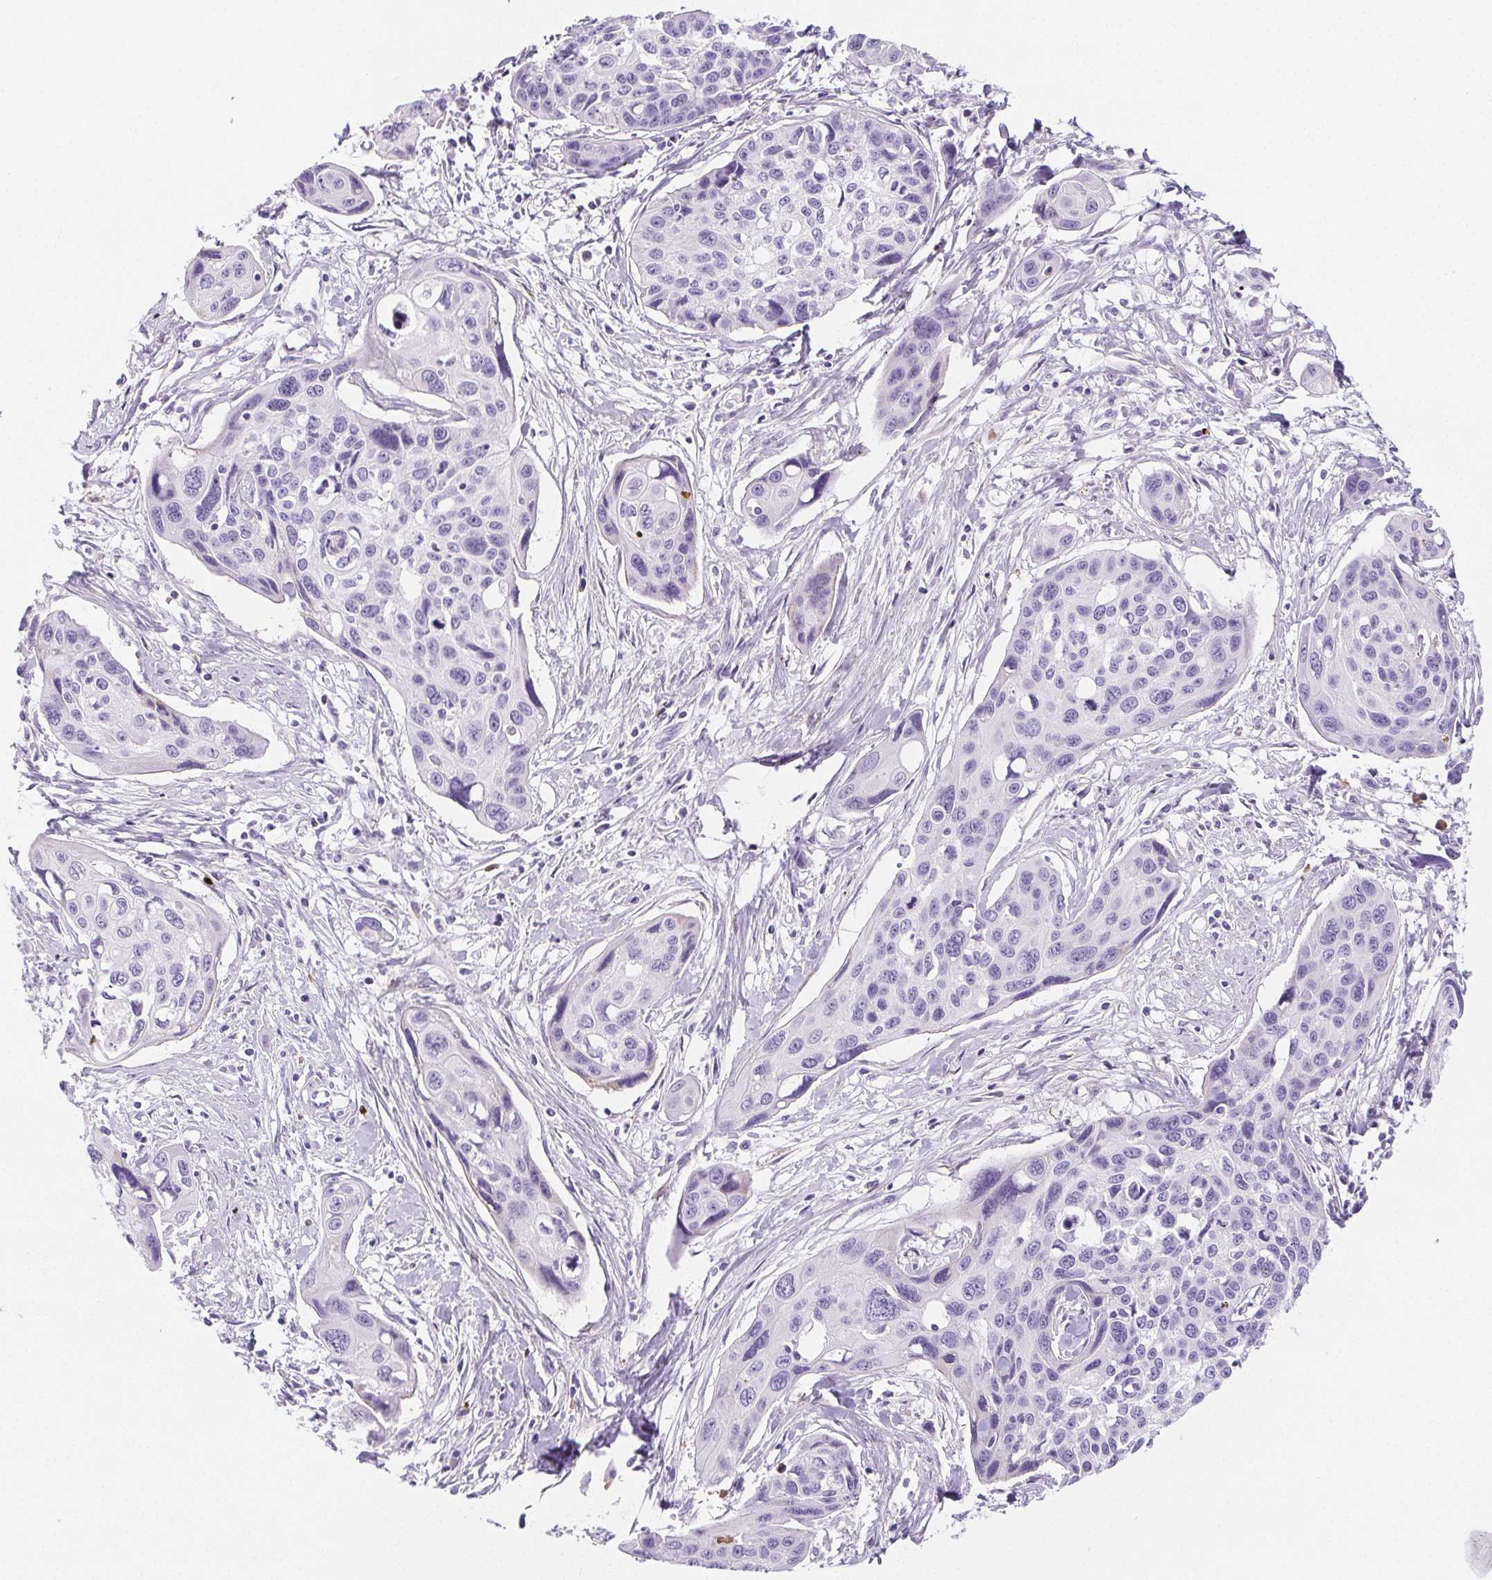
{"staining": {"intensity": "negative", "quantity": "none", "location": "none"}, "tissue": "cervical cancer", "cell_type": "Tumor cells", "image_type": "cancer", "snomed": [{"axis": "morphology", "description": "Squamous cell carcinoma, NOS"}, {"axis": "topography", "description": "Cervix"}], "caption": "Histopathology image shows no protein staining in tumor cells of cervical cancer (squamous cell carcinoma) tissue. The staining was performed using DAB to visualize the protein expression in brown, while the nuclei were stained in blue with hematoxylin (Magnification: 20x).", "gene": "VTN", "patient": {"sex": "female", "age": 31}}